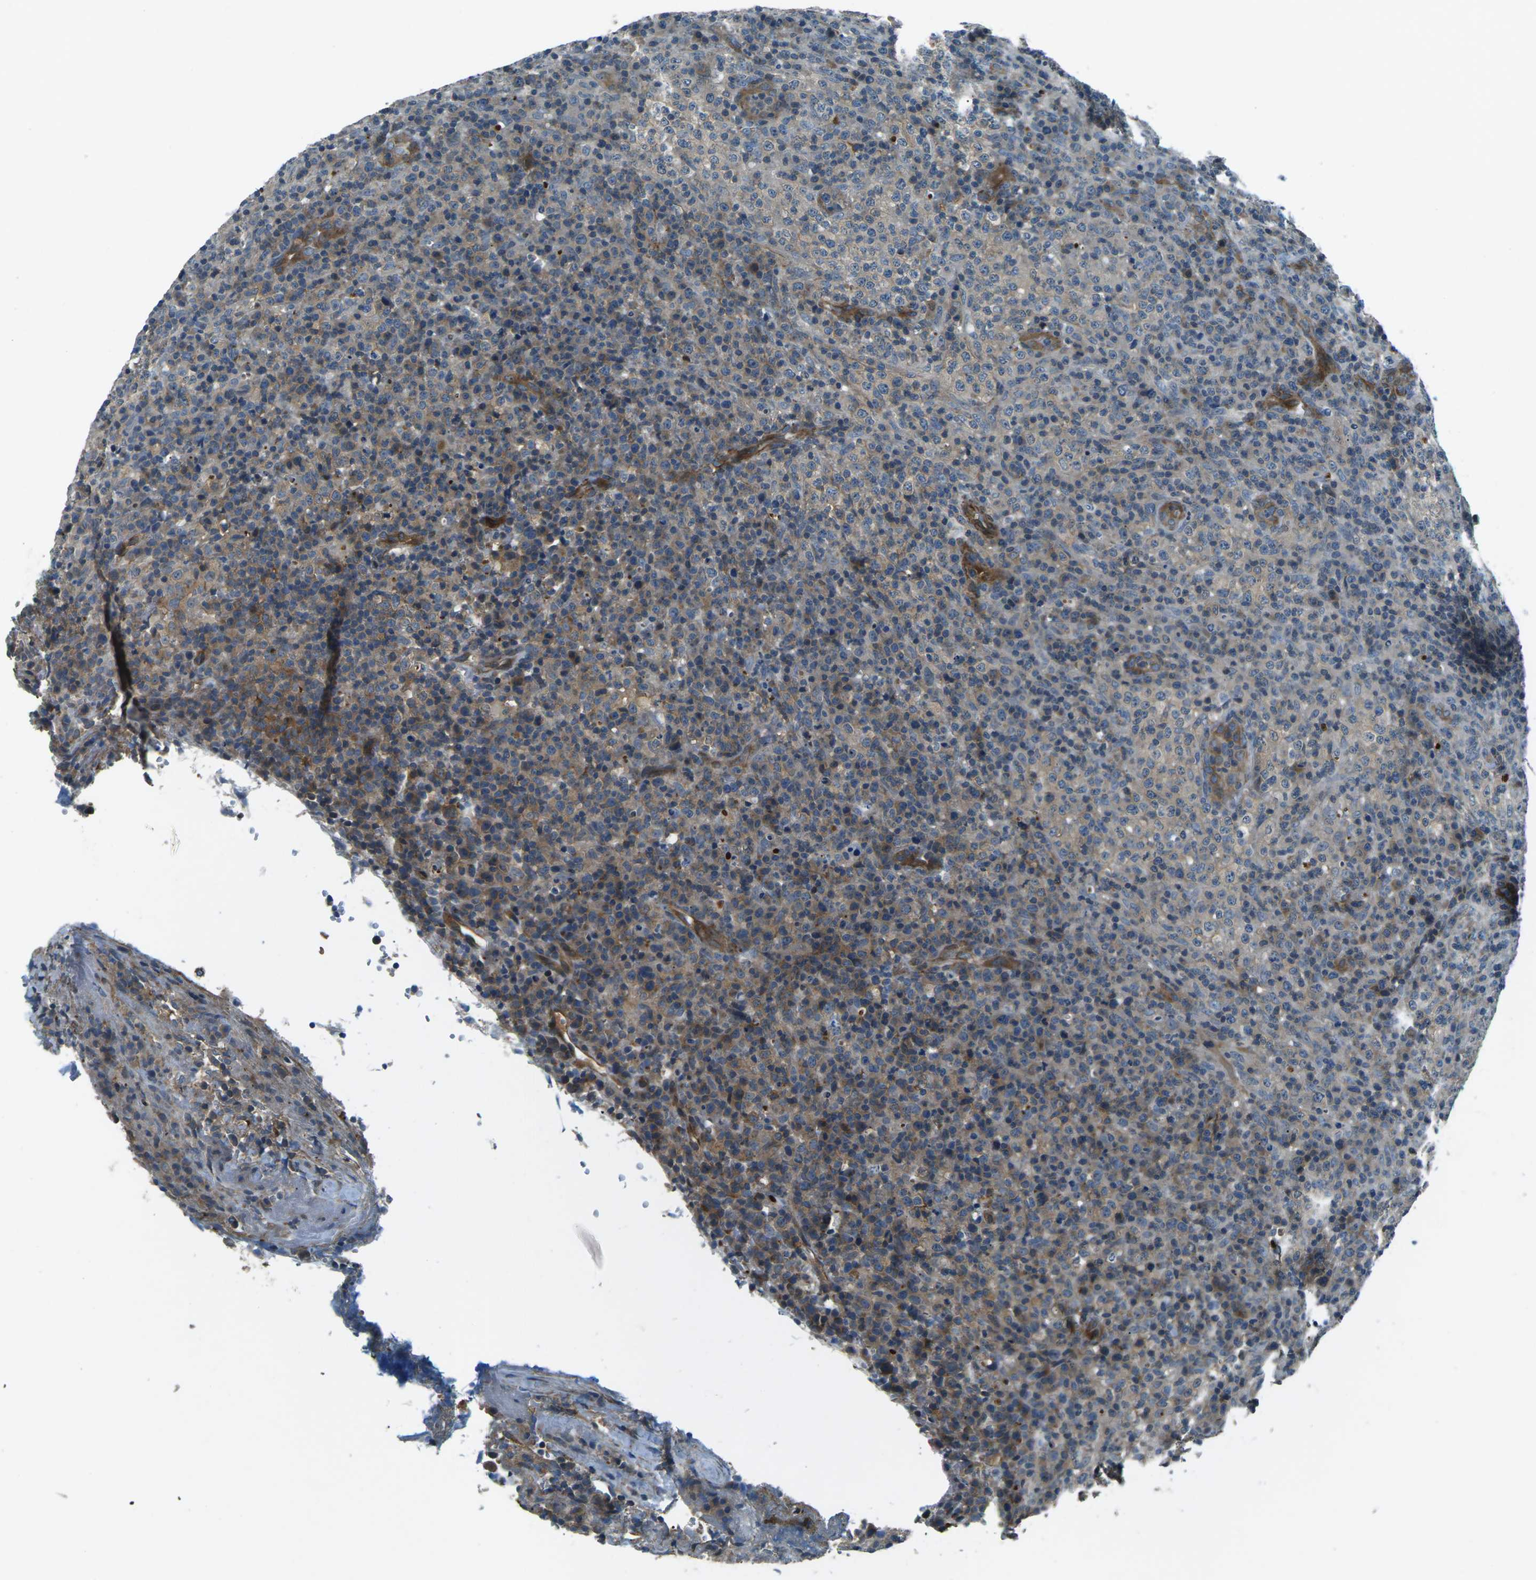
{"staining": {"intensity": "weak", "quantity": "25%-75%", "location": "cytoplasmic/membranous"}, "tissue": "lymphoma", "cell_type": "Tumor cells", "image_type": "cancer", "snomed": [{"axis": "morphology", "description": "Malignant lymphoma, non-Hodgkin's type, High grade"}, {"axis": "topography", "description": "Lymph node"}], "caption": "Immunohistochemical staining of lymphoma exhibits weak cytoplasmic/membranous protein expression in approximately 25%-75% of tumor cells.", "gene": "AFAP1", "patient": {"sex": "female", "age": 76}}